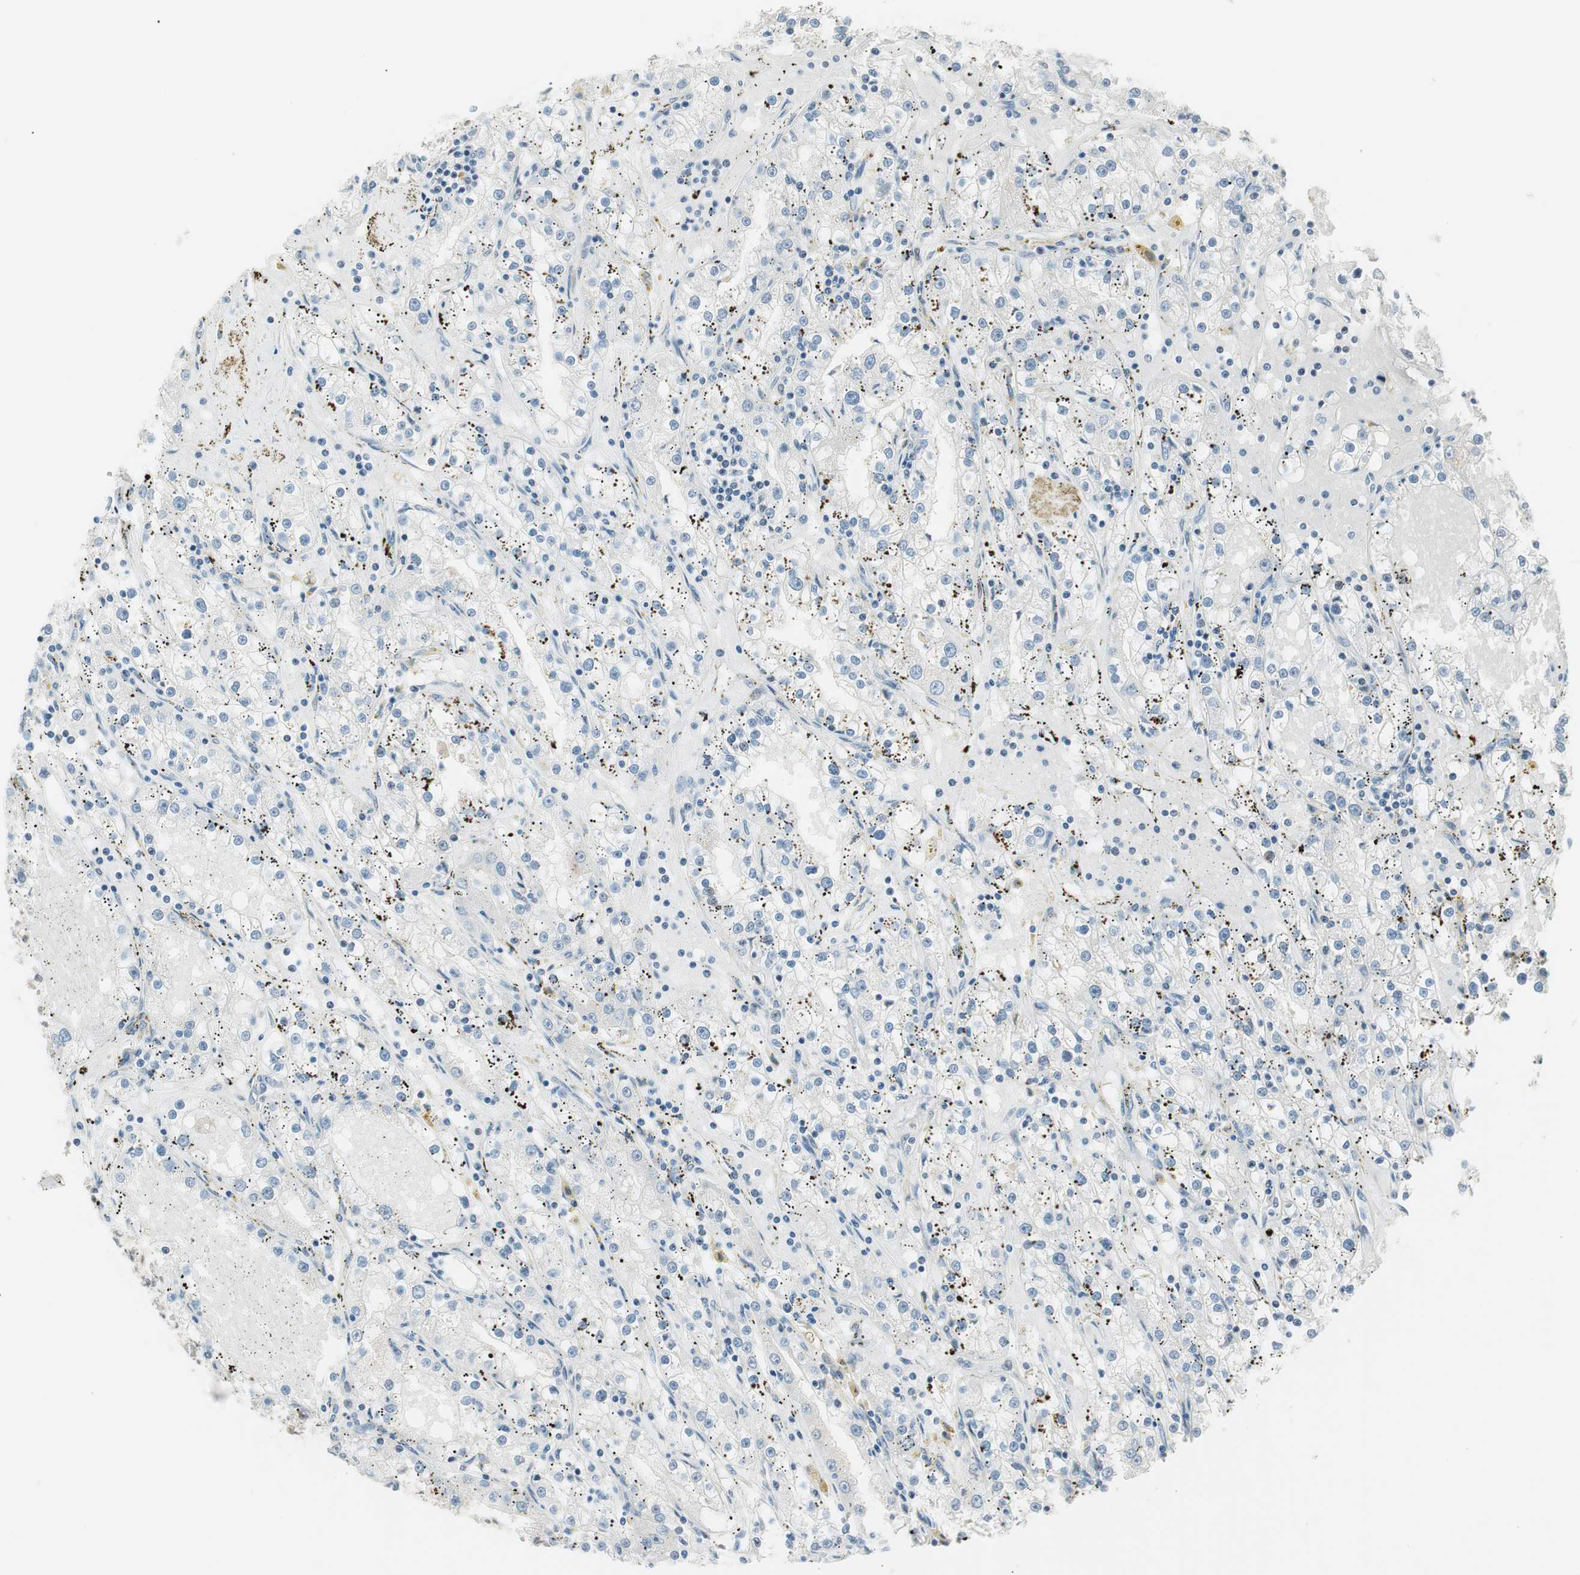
{"staining": {"intensity": "negative", "quantity": "none", "location": "none"}, "tissue": "renal cancer", "cell_type": "Tumor cells", "image_type": "cancer", "snomed": [{"axis": "morphology", "description": "Adenocarcinoma, NOS"}, {"axis": "topography", "description": "Kidney"}], "caption": "Tumor cells are negative for brown protein staining in renal cancer (adenocarcinoma).", "gene": "TPT1", "patient": {"sex": "male", "age": 56}}